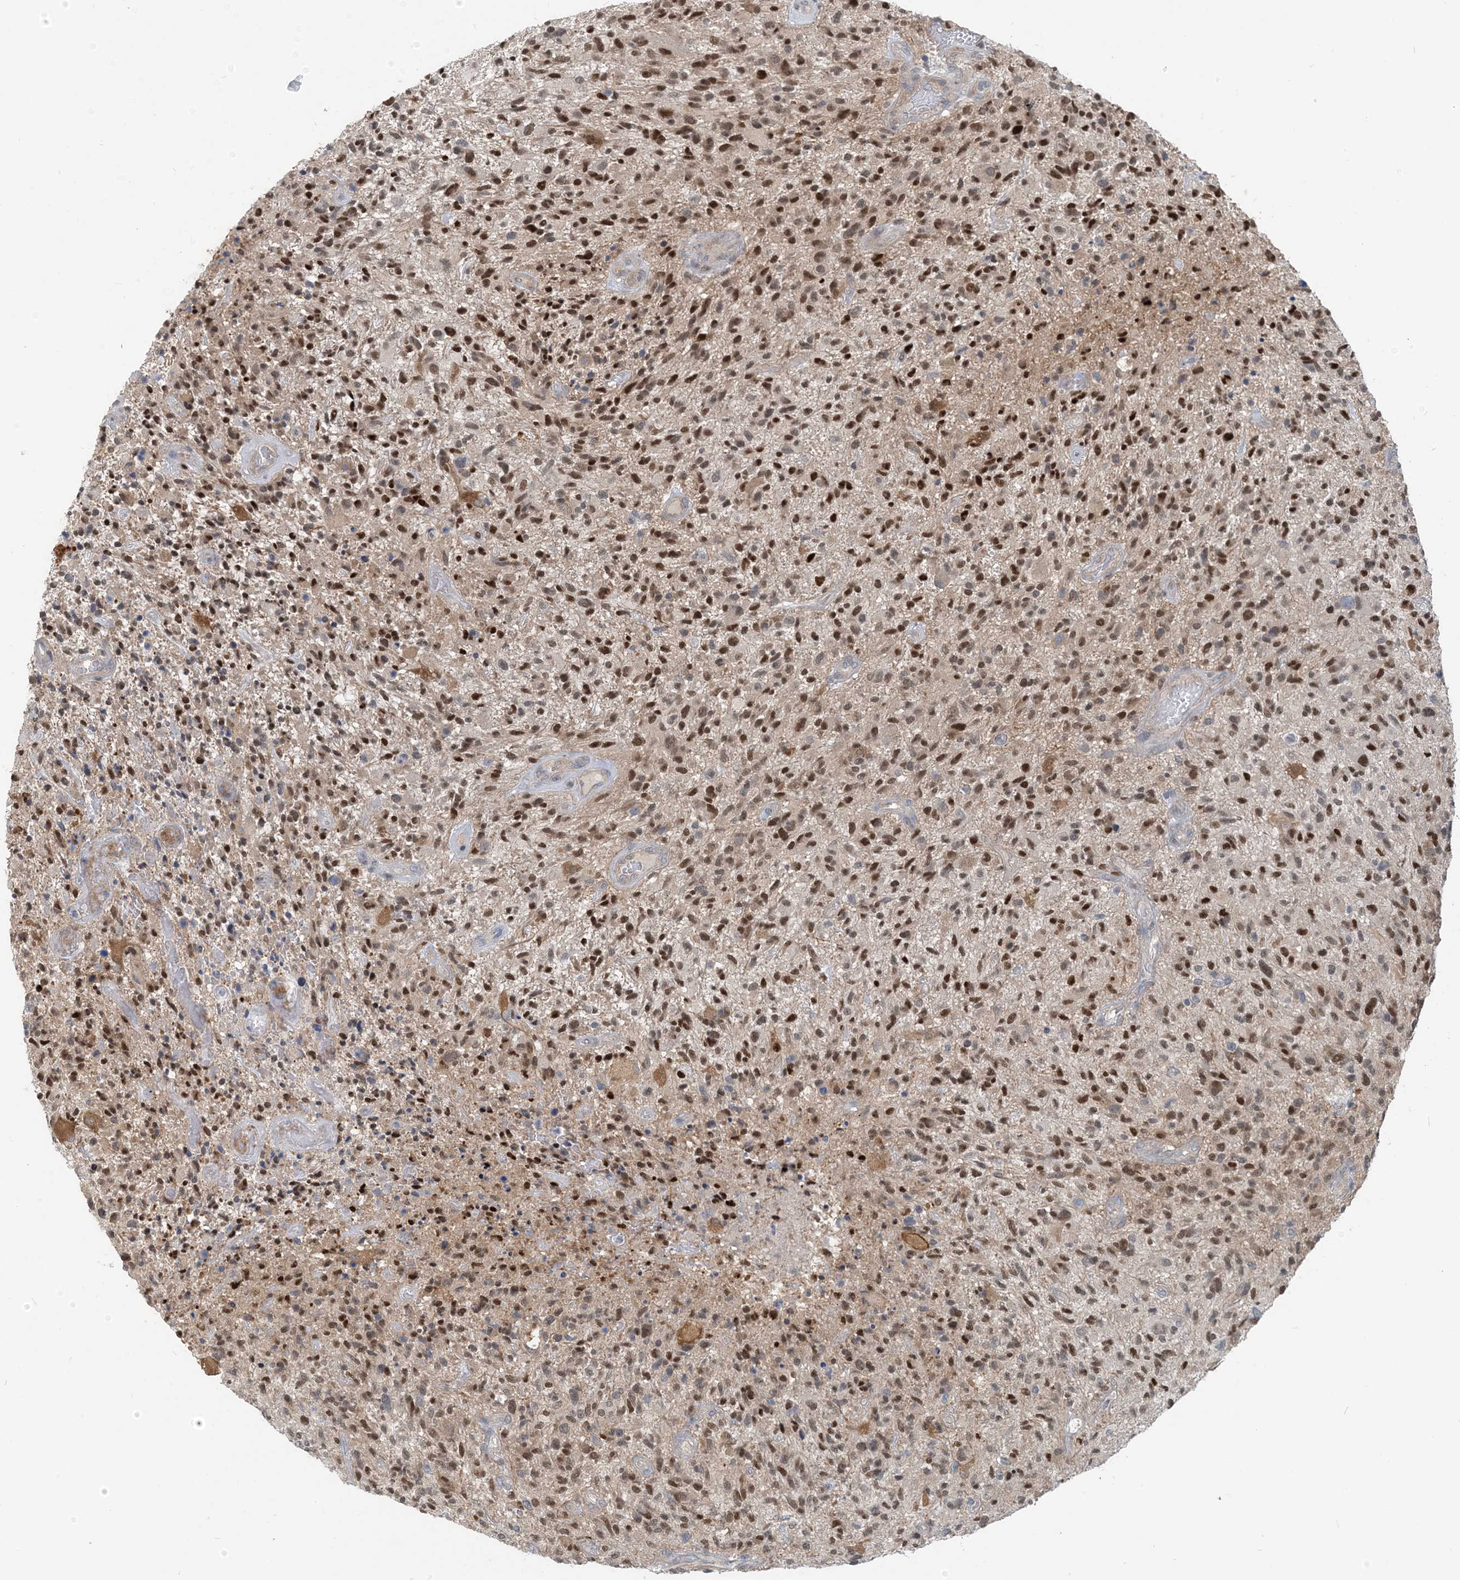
{"staining": {"intensity": "strong", "quantity": ">75%", "location": "nuclear"}, "tissue": "glioma", "cell_type": "Tumor cells", "image_type": "cancer", "snomed": [{"axis": "morphology", "description": "Glioma, malignant, High grade"}, {"axis": "topography", "description": "Brain"}], "caption": "About >75% of tumor cells in glioma exhibit strong nuclear protein staining as visualized by brown immunohistochemical staining.", "gene": "ZC3H12A", "patient": {"sex": "male", "age": 47}}